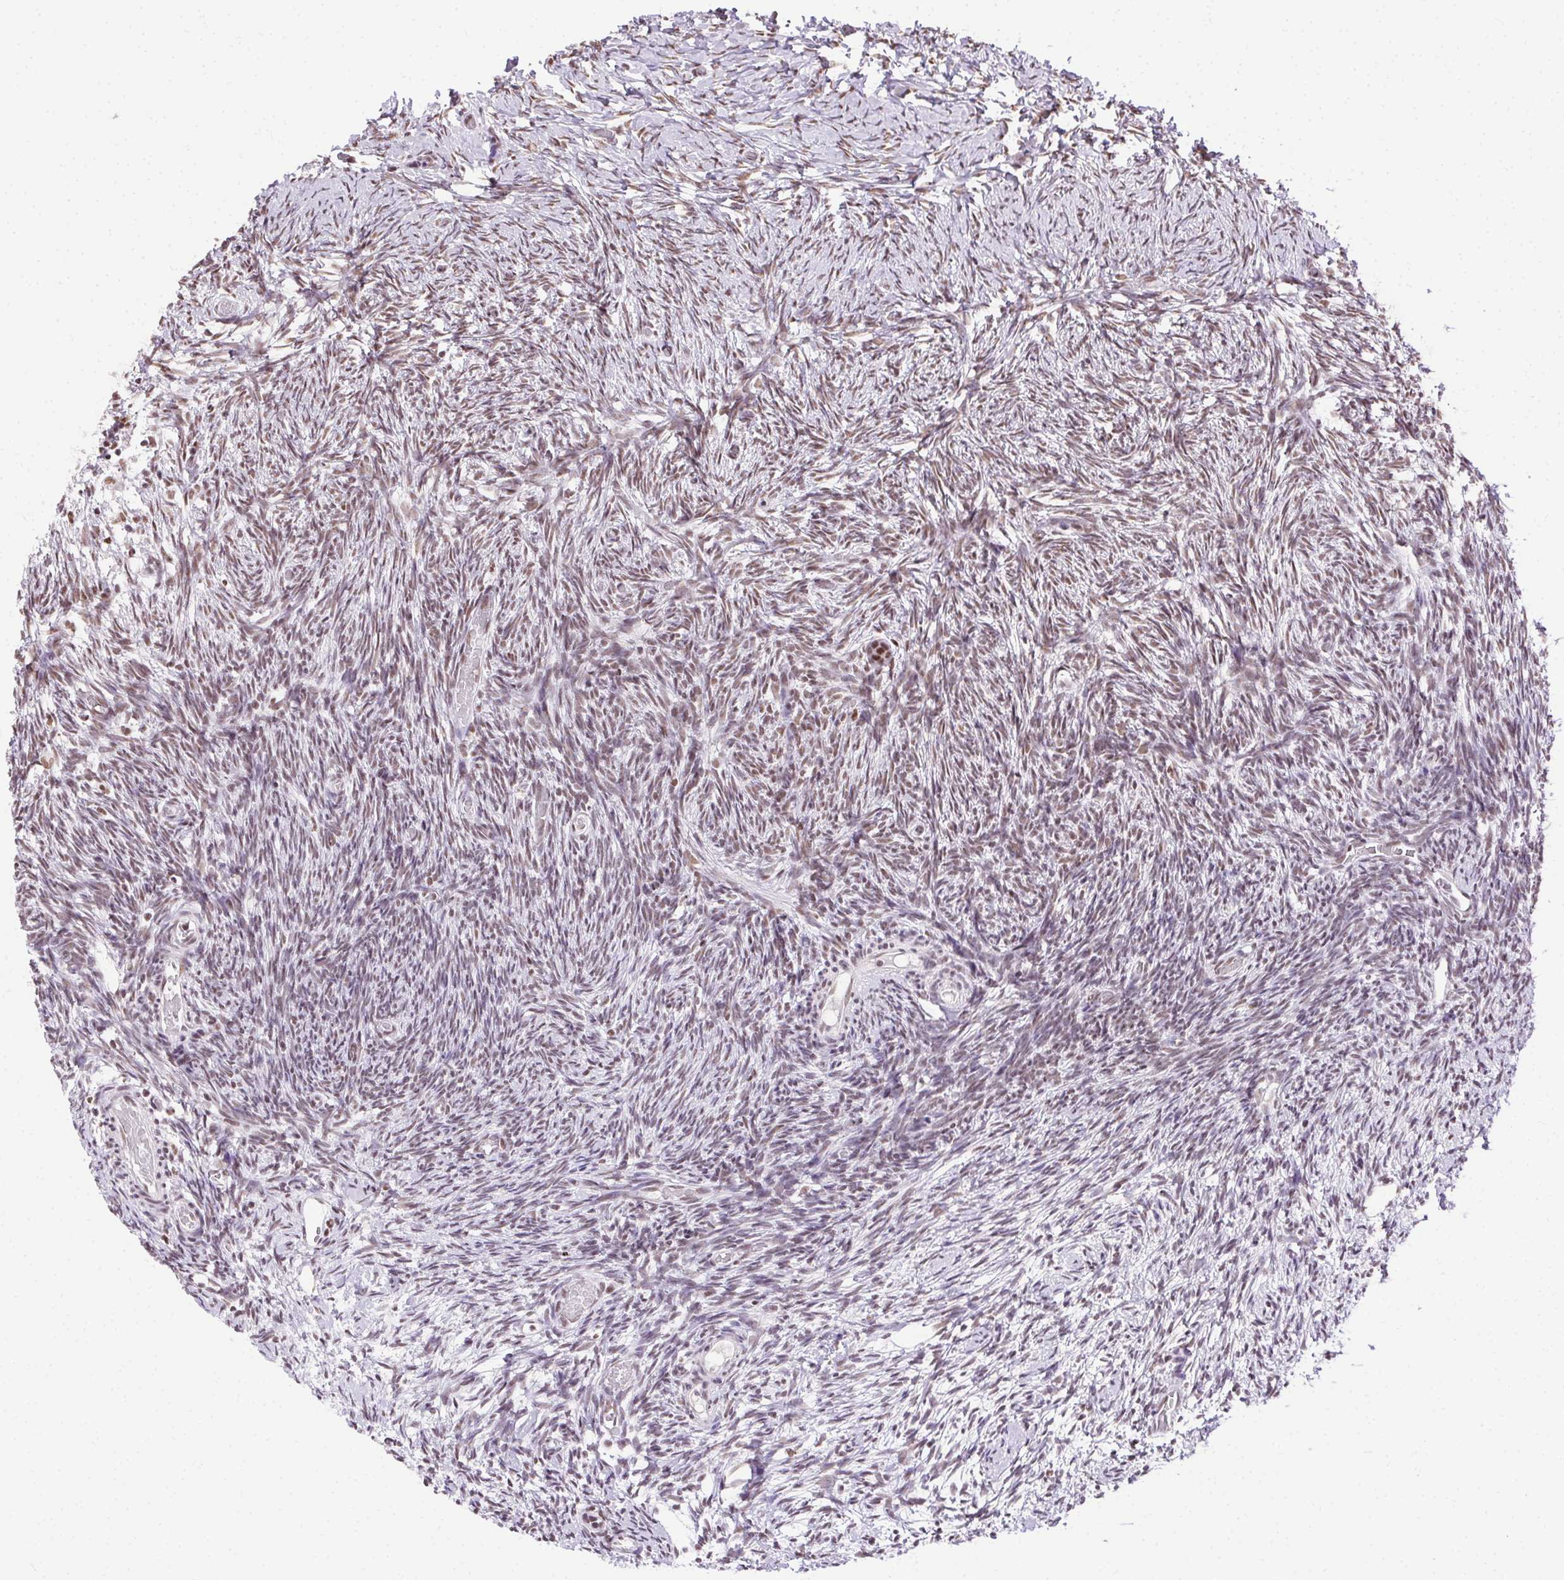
{"staining": {"intensity": "moderate", "quantity": ">75%", "location": "nuclear"}, "tissue": "ovary", "cell_type": "Ovarian stroma cells", "image_type": "normal", "snomed": [{"axis": "morphology", "description": "Normal tissue, NOS"}, {"axis": "topography", "description": "Ovary"}], "caption": "Immunohistochemical staining of unremarkable ovary shows moderate nuclear protein staining in about >75% of ovarian stroma cells. (Brightfield microscopy of DAB IHC at high magnification).", "gene": "TRA2B", "patient": {"sex": "female", "age": 39}}